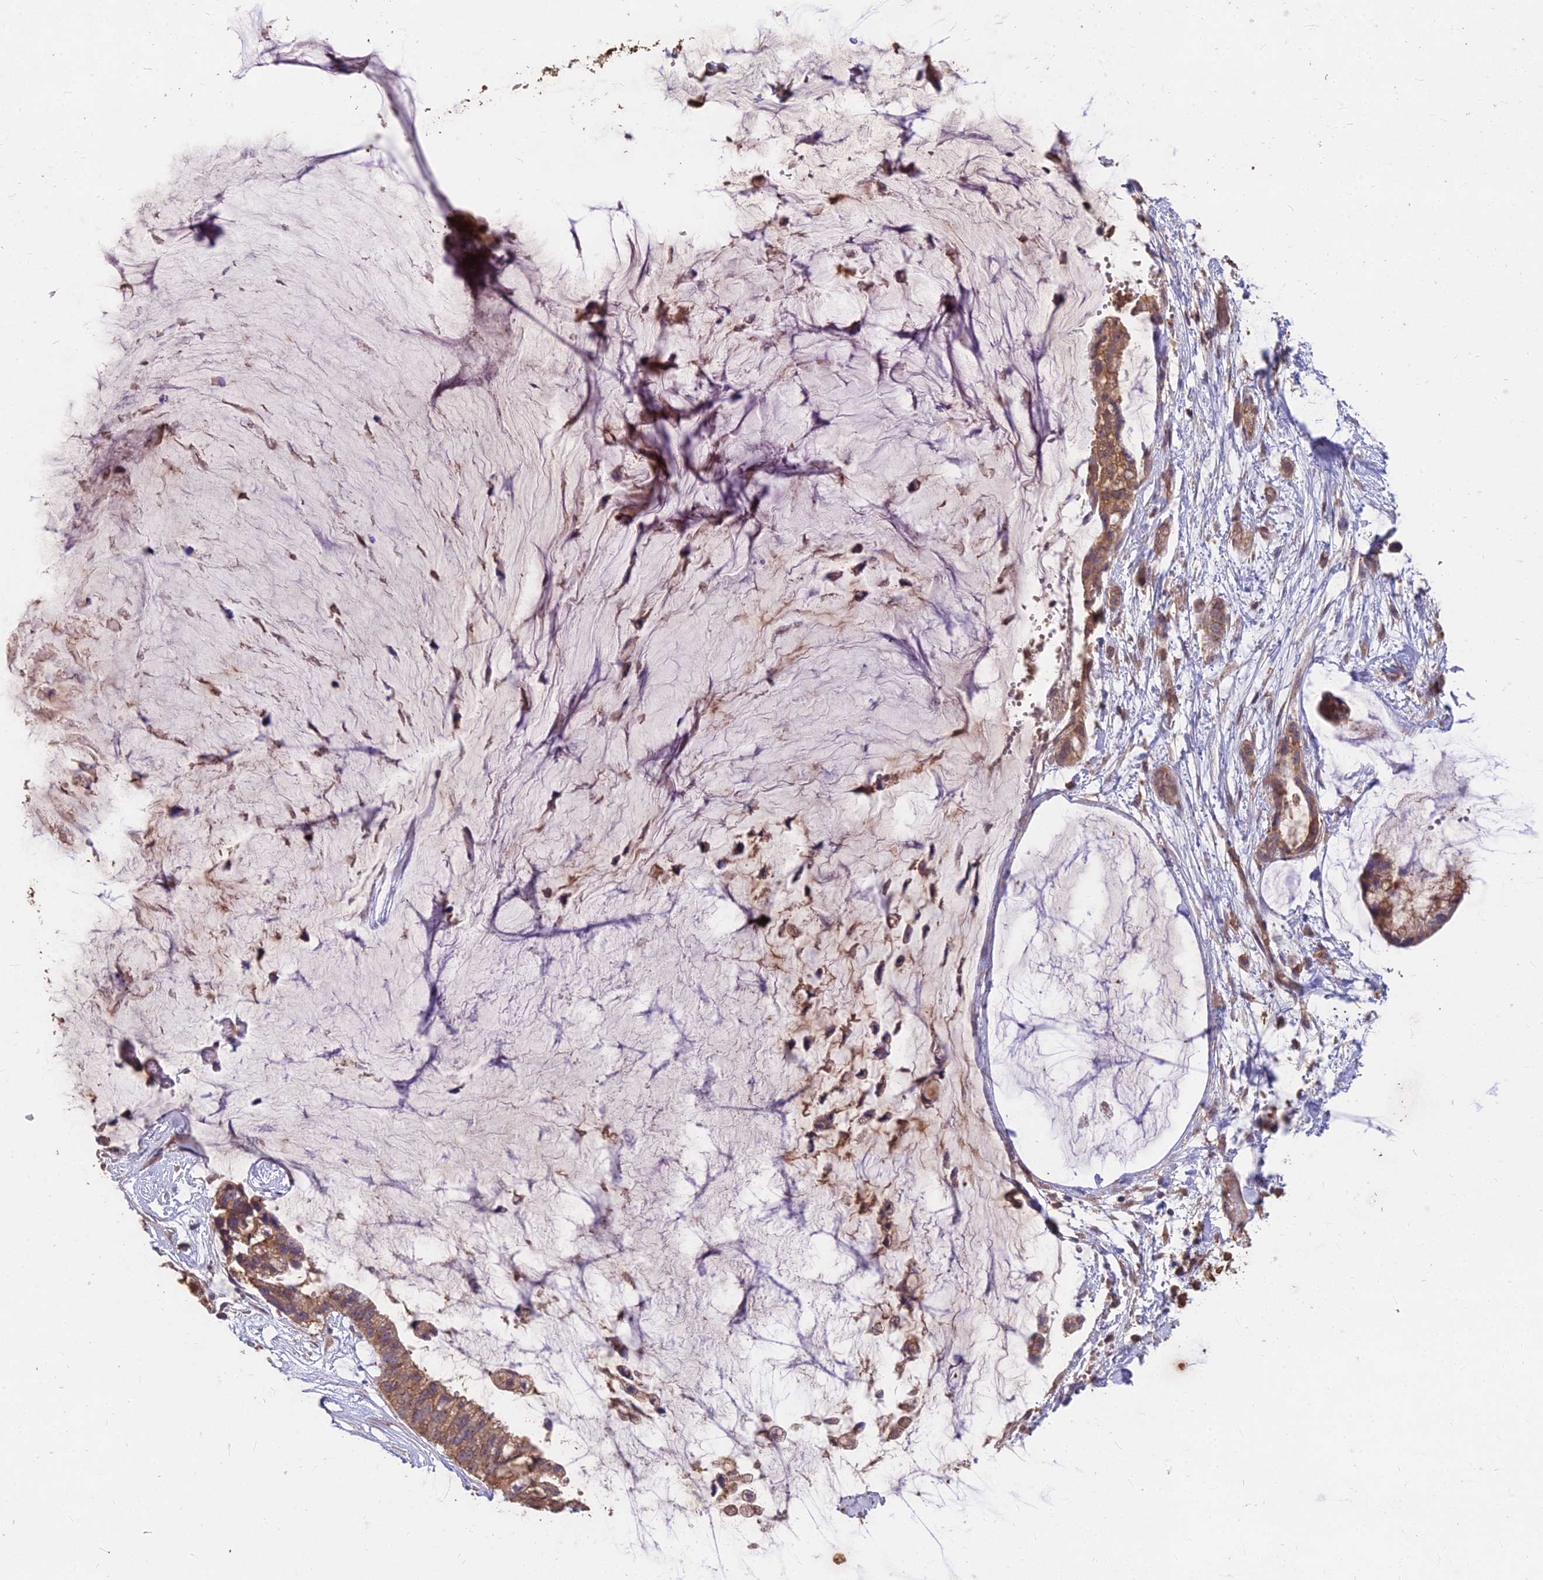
{"staining": {"intensity": "moderate", "quantity": ">75%", "location": "cytoplasmic/membranous"}, "tissue": "ovarian cancer", "cell_type": "Tumor cells", "image_type": "cancer", "snomed": [{"axis": "morphology", "description": "Cystadenocarcinoma, mucinous, NOS"}, {"axis": "topography", "description": "Ovary"}], "caption": "Brown immunohistochemical staining in human mucinous cystadenocarcinoma (ovarian) reveals moderate cytoplasmic/membranous expression in approximately >75% of tumor cells.", "gene": "CEMIP2", "patient": {"sex": "female", "age": 39}}